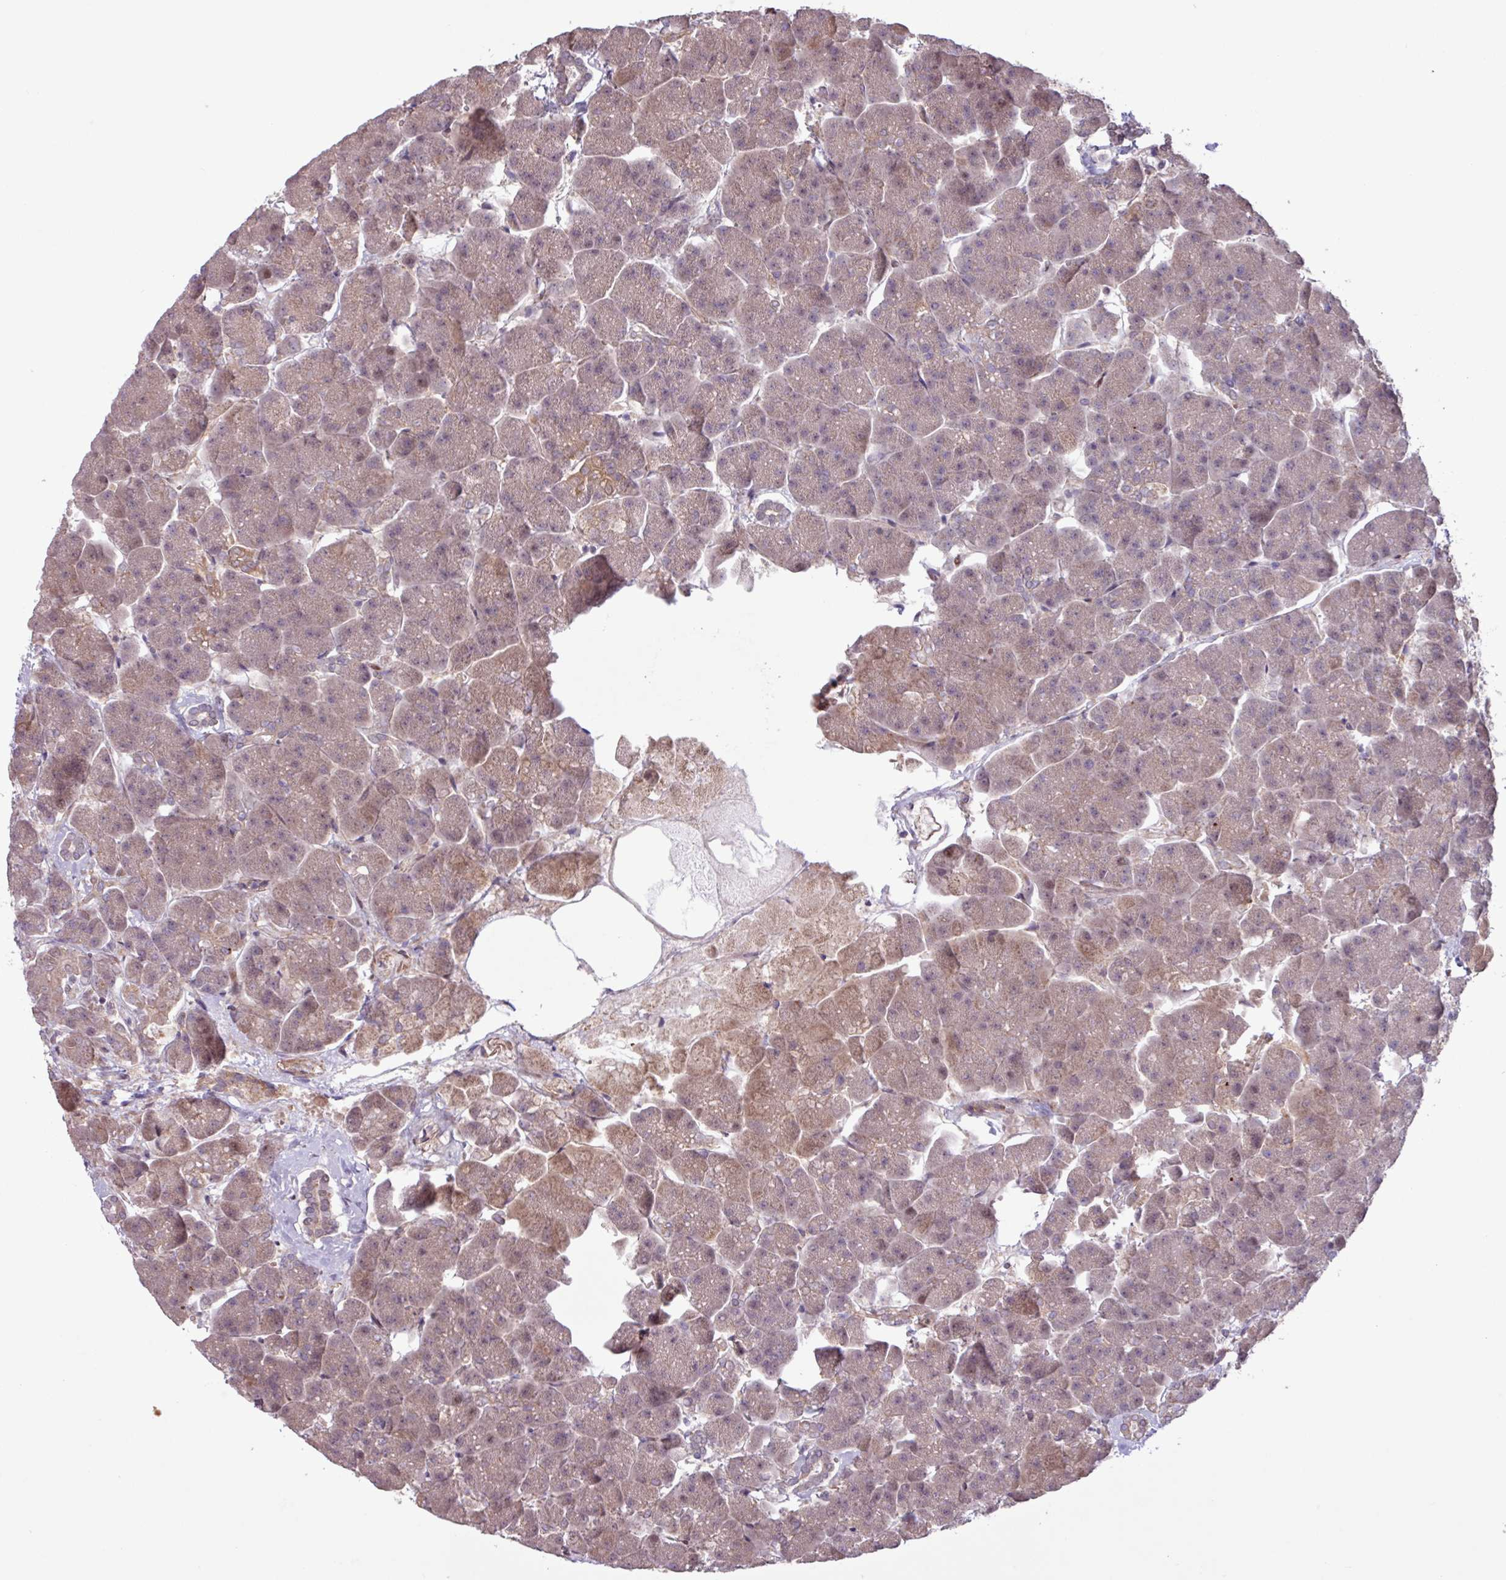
{"staining": {"intensity": "moderate", "quantity": "<25%", "location": "cytoplasmic/membranous"}, "tissue": "pancreas", "cell_type": "Exocrine glandular cells", "image_type": "normal", "snomed": [{"axis": "morphology", "description": "Normal tissue, NOS"}, {"axis": "topography", "description": "Pancreas"}, {"axis": "topography", "description": "Peripheral nerve tissue"}], "caption": "Exocrine glandular cells reveal moderate cytoplasmic/membranous positivity in approximately <25% of cells in unremarkable pancreas.", "gene": "PDPR", "patient": {"sex": "male", "age": 54}}